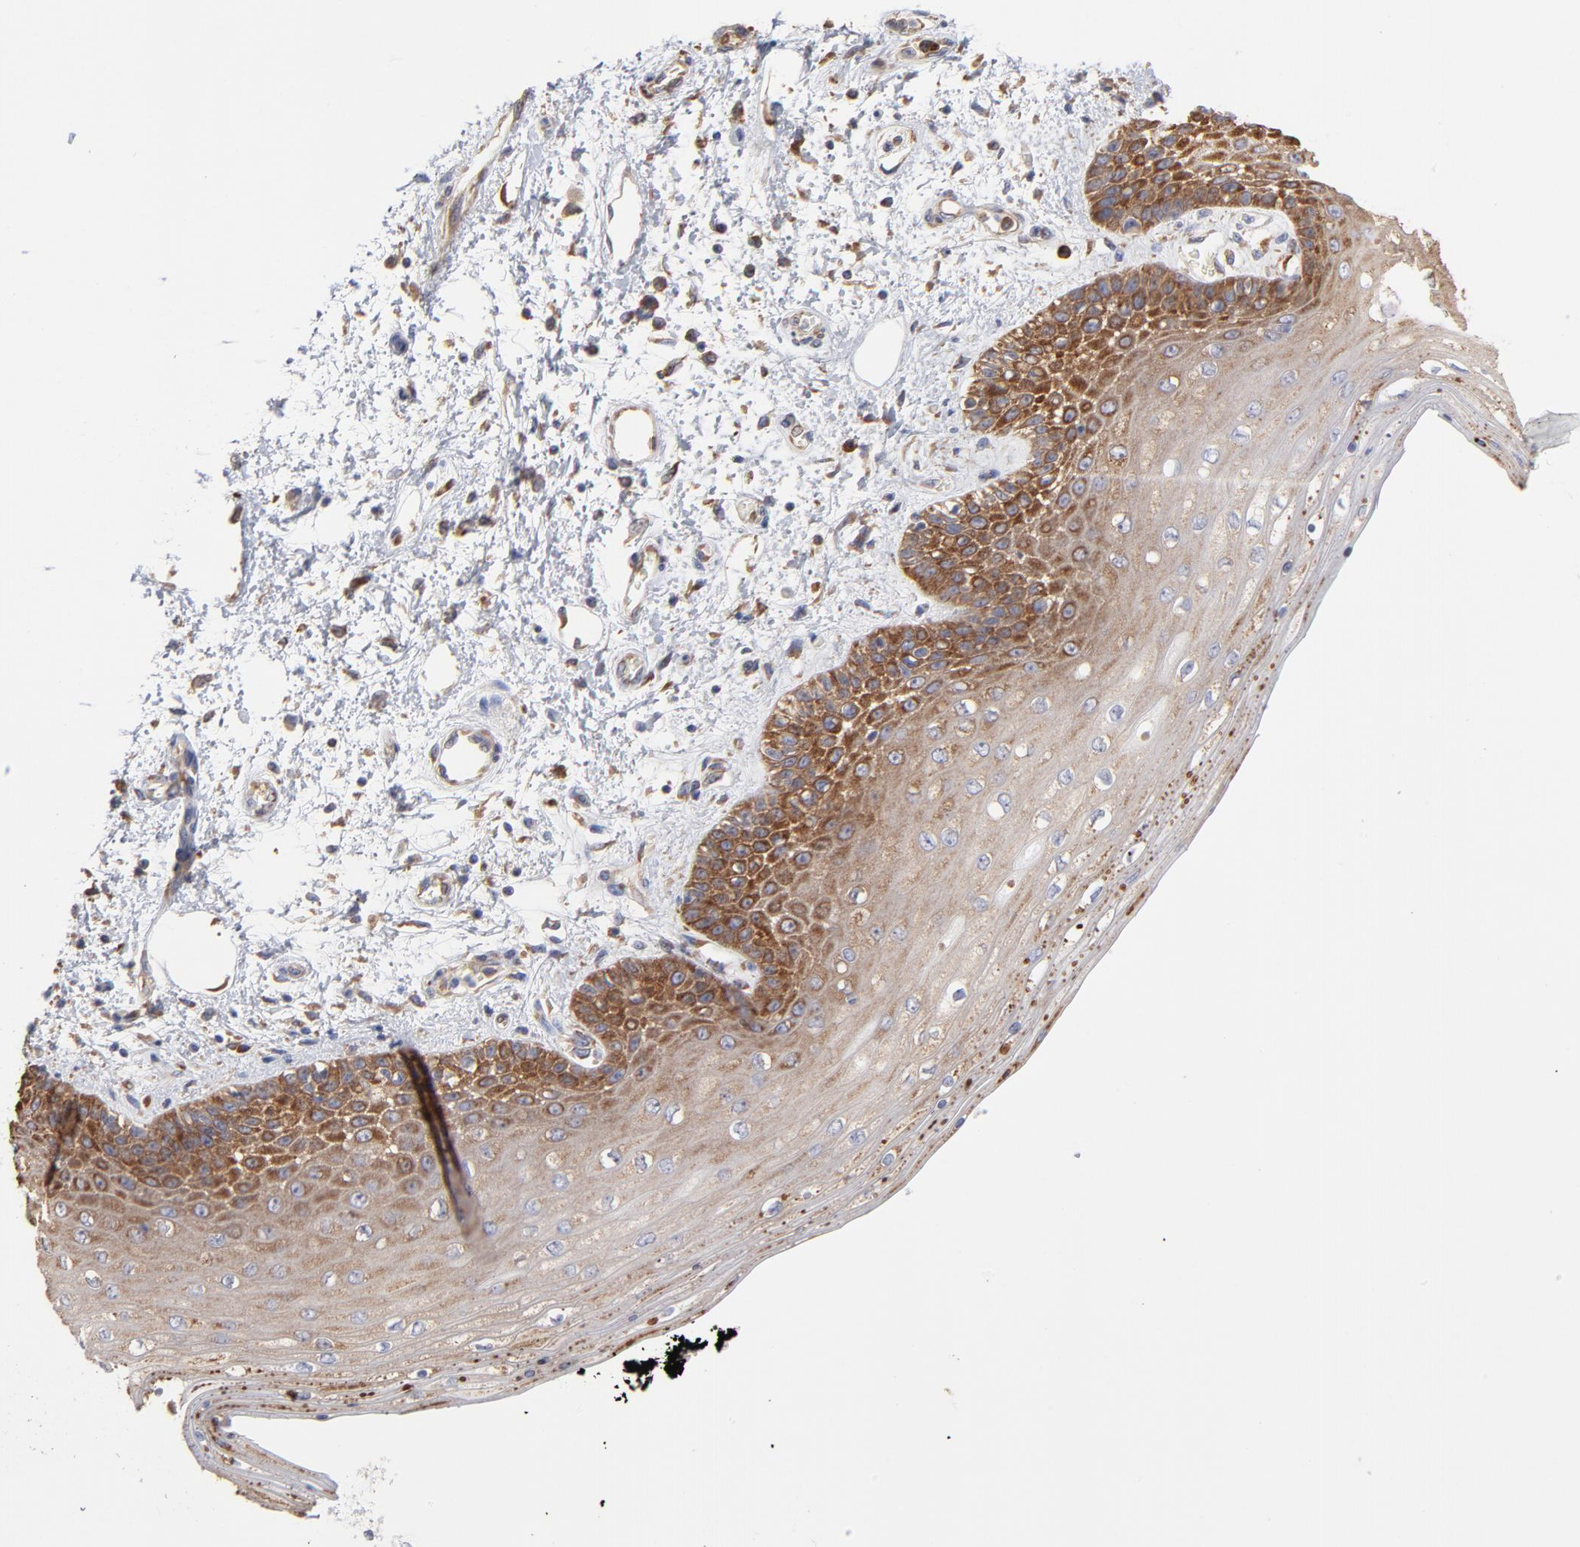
{"staining": {"intensity": "strong", "quantity": ">75%", "location": "cytoplasmic/membranous"}, "tissue": "skin", "cell_type": "Epidermal cells", "image_type": "normal", "snomed": [{"axis": "morphology", "description": "Normal tissue, NOS"}, {"axis": "topography", "description": "Anal"}], "caption": "Protein staining shows strong cytoplasmic/membranous expression in approximately >75% of epidermal cells in normal skin.", "gene": "RPL3", "patient": {"sex": "female", "age": 46}}